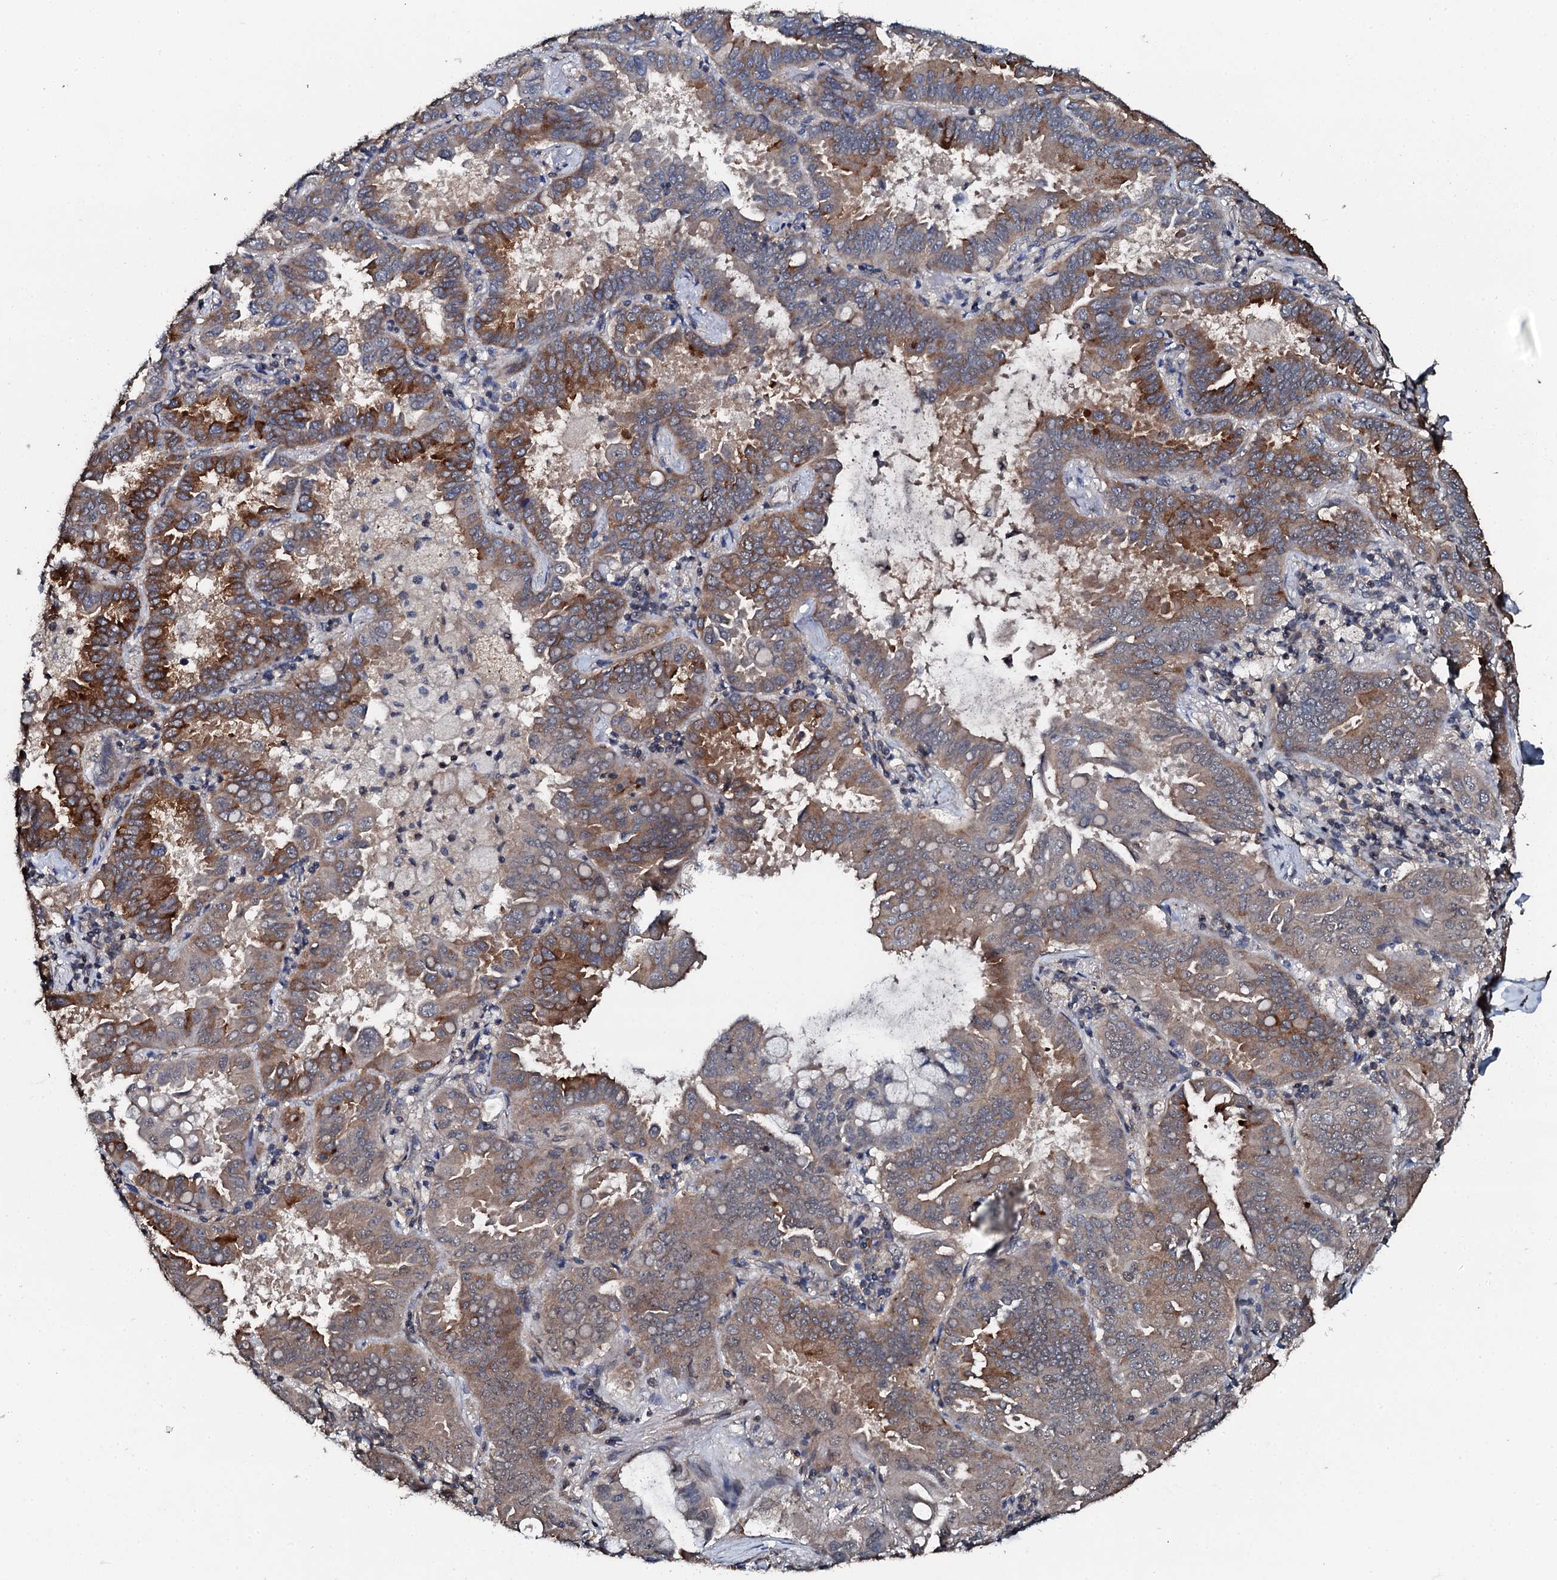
{"staining": {"intensity": "strong", "quantity": "<25%", "location": "cytoplasmic/membranous"}, "tissue": "lung cancer", "cell_type": "Tumor cells", "image_type": "cancer", "snomed": [{"axis": "morphology", "description": "Adenocarcinoma, NOS"}, {"axis": "topography", "description": "Lung"}], "caption": "Adenocarcinoma (lung) stained with immunohistochemistry displays strong cytoplasmic/membranous expression in about <25% of tumor cells.", "gene": "FLYWCH1", "patient": {"sex": "male", "age": 64}}